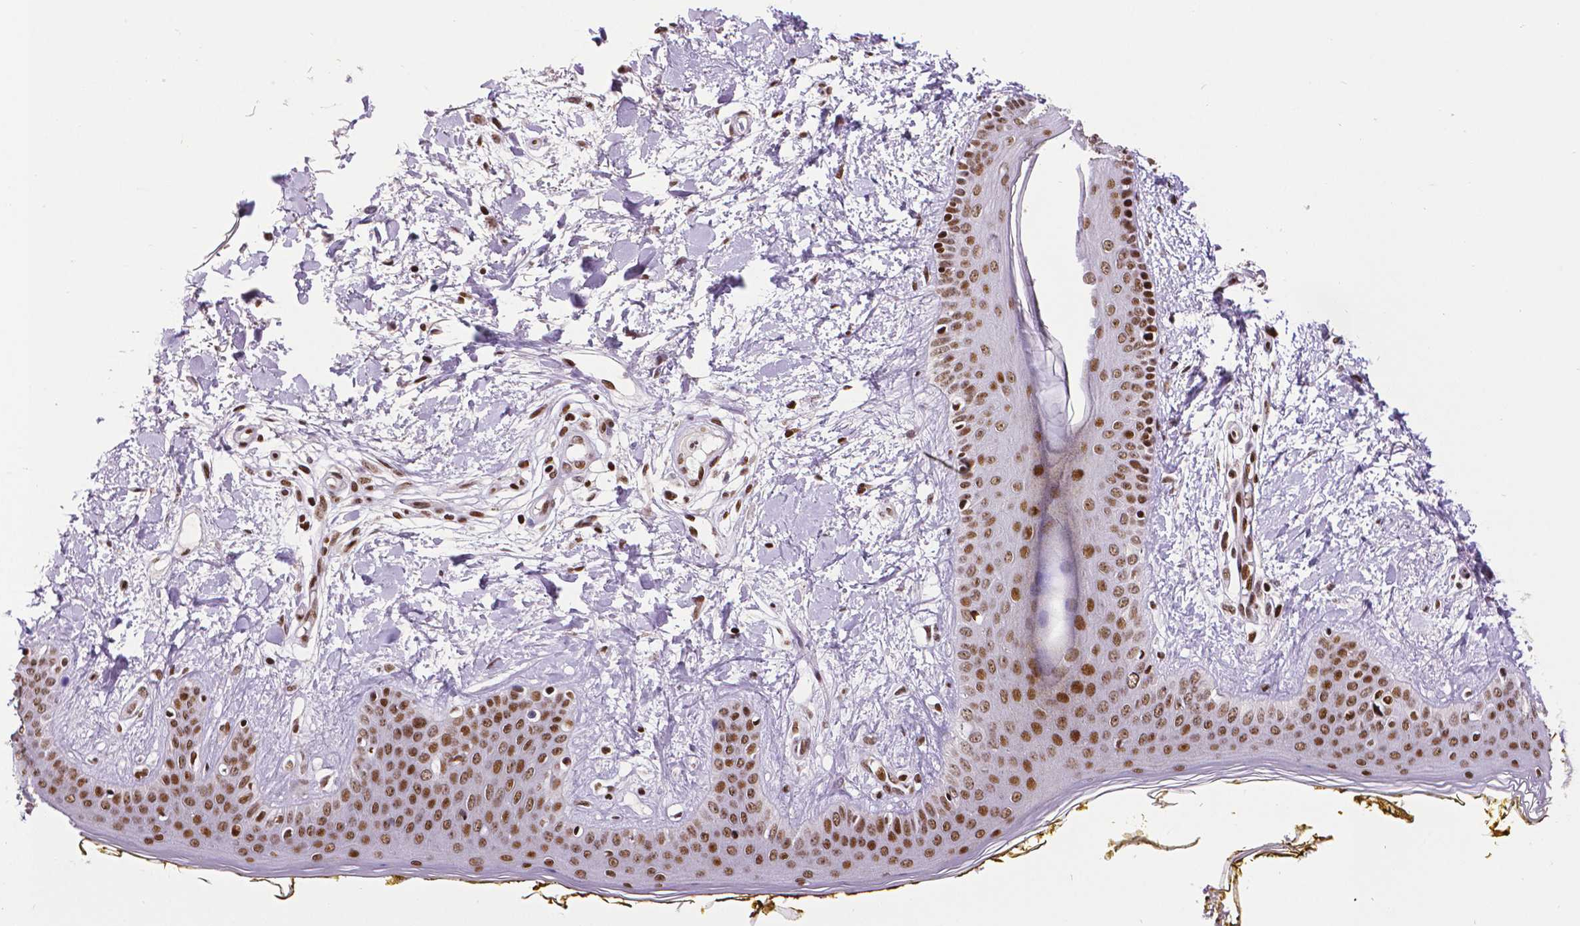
{"staining": {"intensity": "moderate", "quantity": ">75%", "location": "nuclear"}, "tissue": "skin", "cell_type": "Fibroblasts", "image_type": "normal", "snomed": [{"axis": "morphology", "description": "Normal tissue, NOS"}, {"axis": "topography", "description": "Skin"}], "caption": "The micrograph exhibits staining of benign skin, revealing moderate nuclear protein positivity (brown color) within fibroblasts.", "gene": "CTCF", "patient": {"sex": "female", "age": 34}}